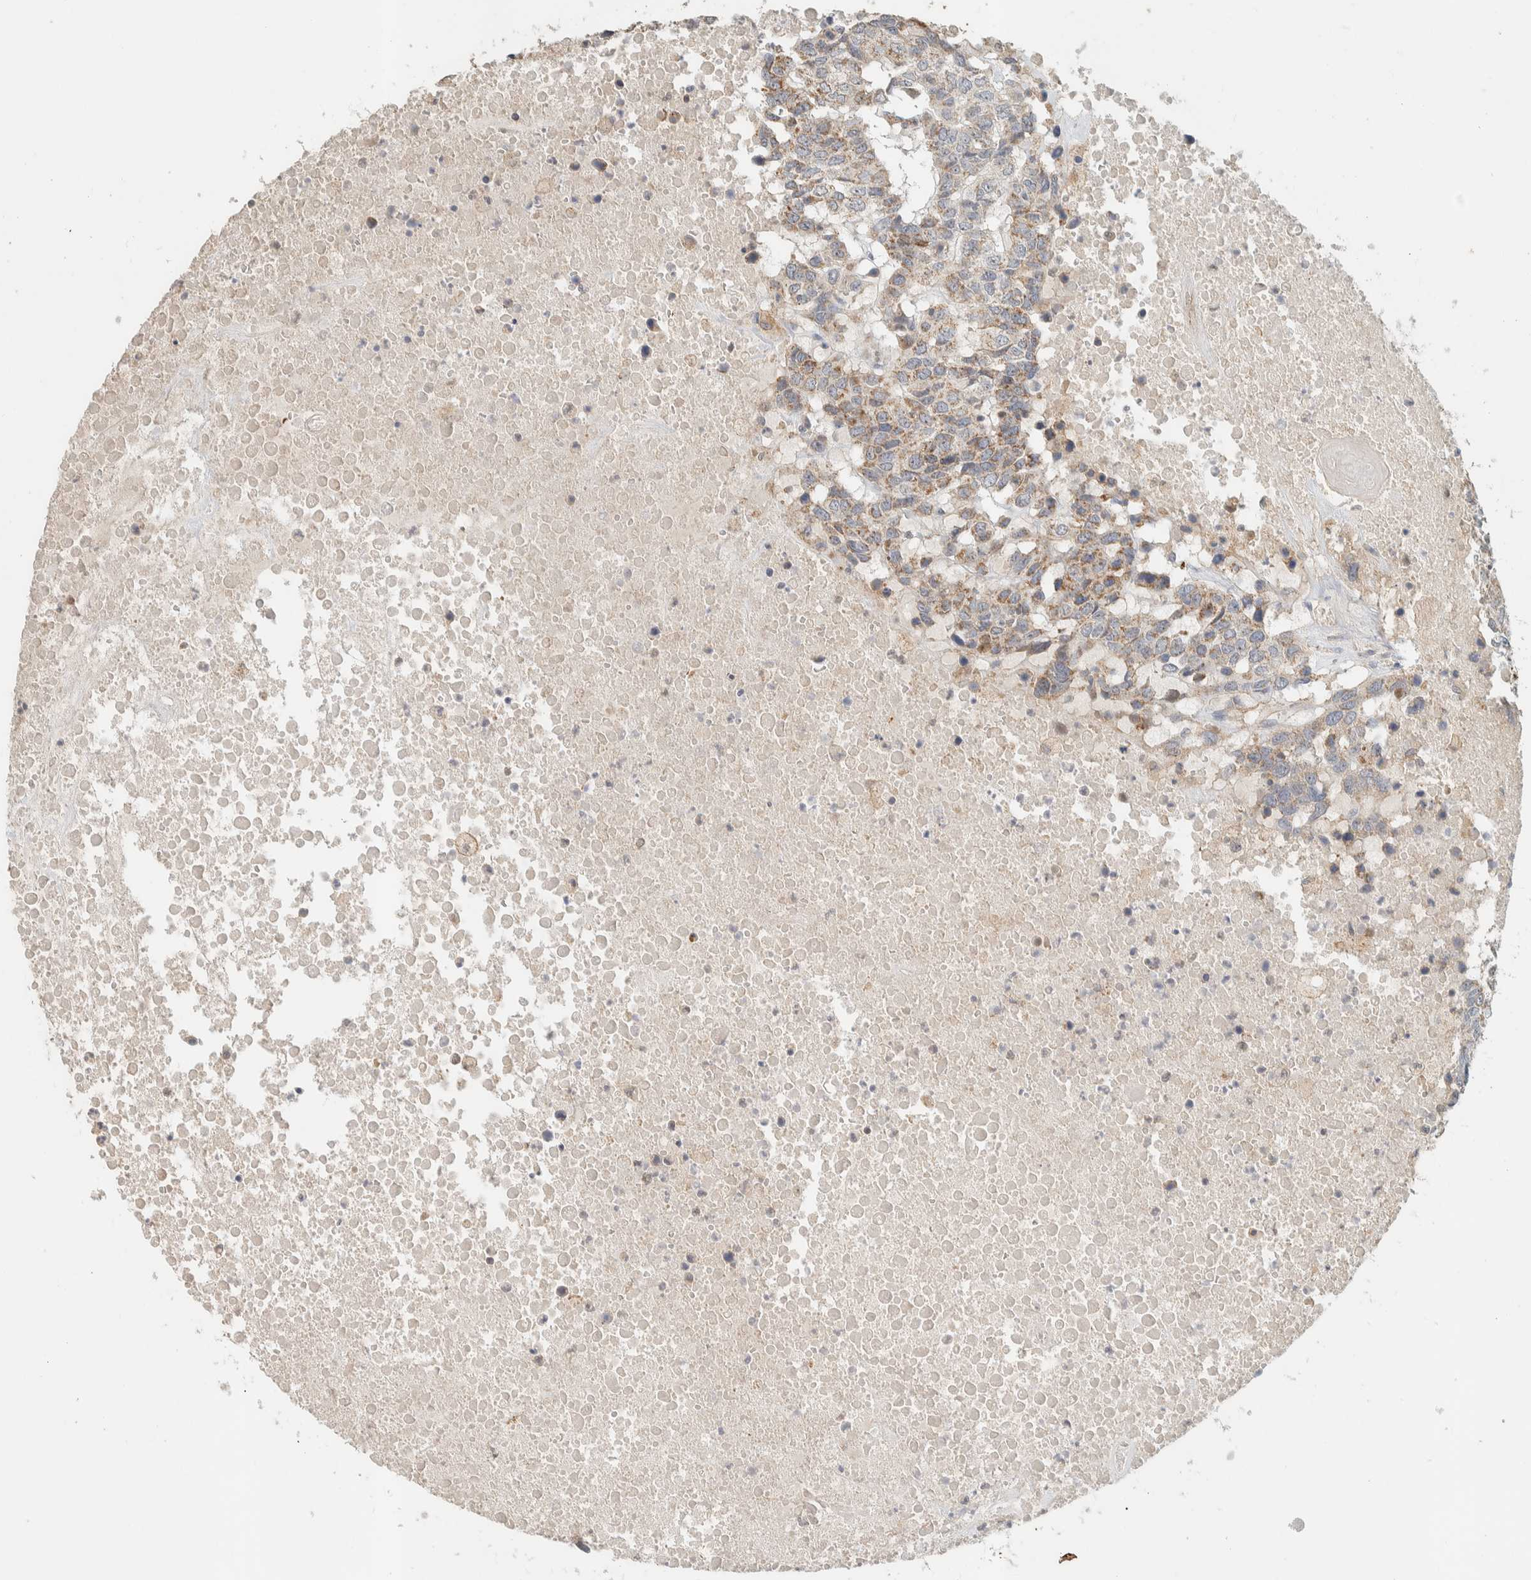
{"staining": {"intensity": "weak", "quantity": ">75%", "location": "cytoplasmic/membranous"}, "tissue": "head and neck cancer", "cell_type": "Tumor cells", "image_type": "cancer", "snomed": [{"axis": "morphology", "description": "Squamous cell carcinoma, NOS"}, {"axis": "topography", "description": "Head-Neck"}], "caption": "Immunohistochemistry photomicrograph of neoplastic tissue: human head and neck squamous cell carcinoma stained using immunohistochemistry displays low levels of weak protein expression localized specifically in the cytoplasmic/membranous of tumor cells, appearing as a cytoplasmic/membranous brown color.", "gene": "PDE7B", "patient": {"sex": "male", "age": 66}}